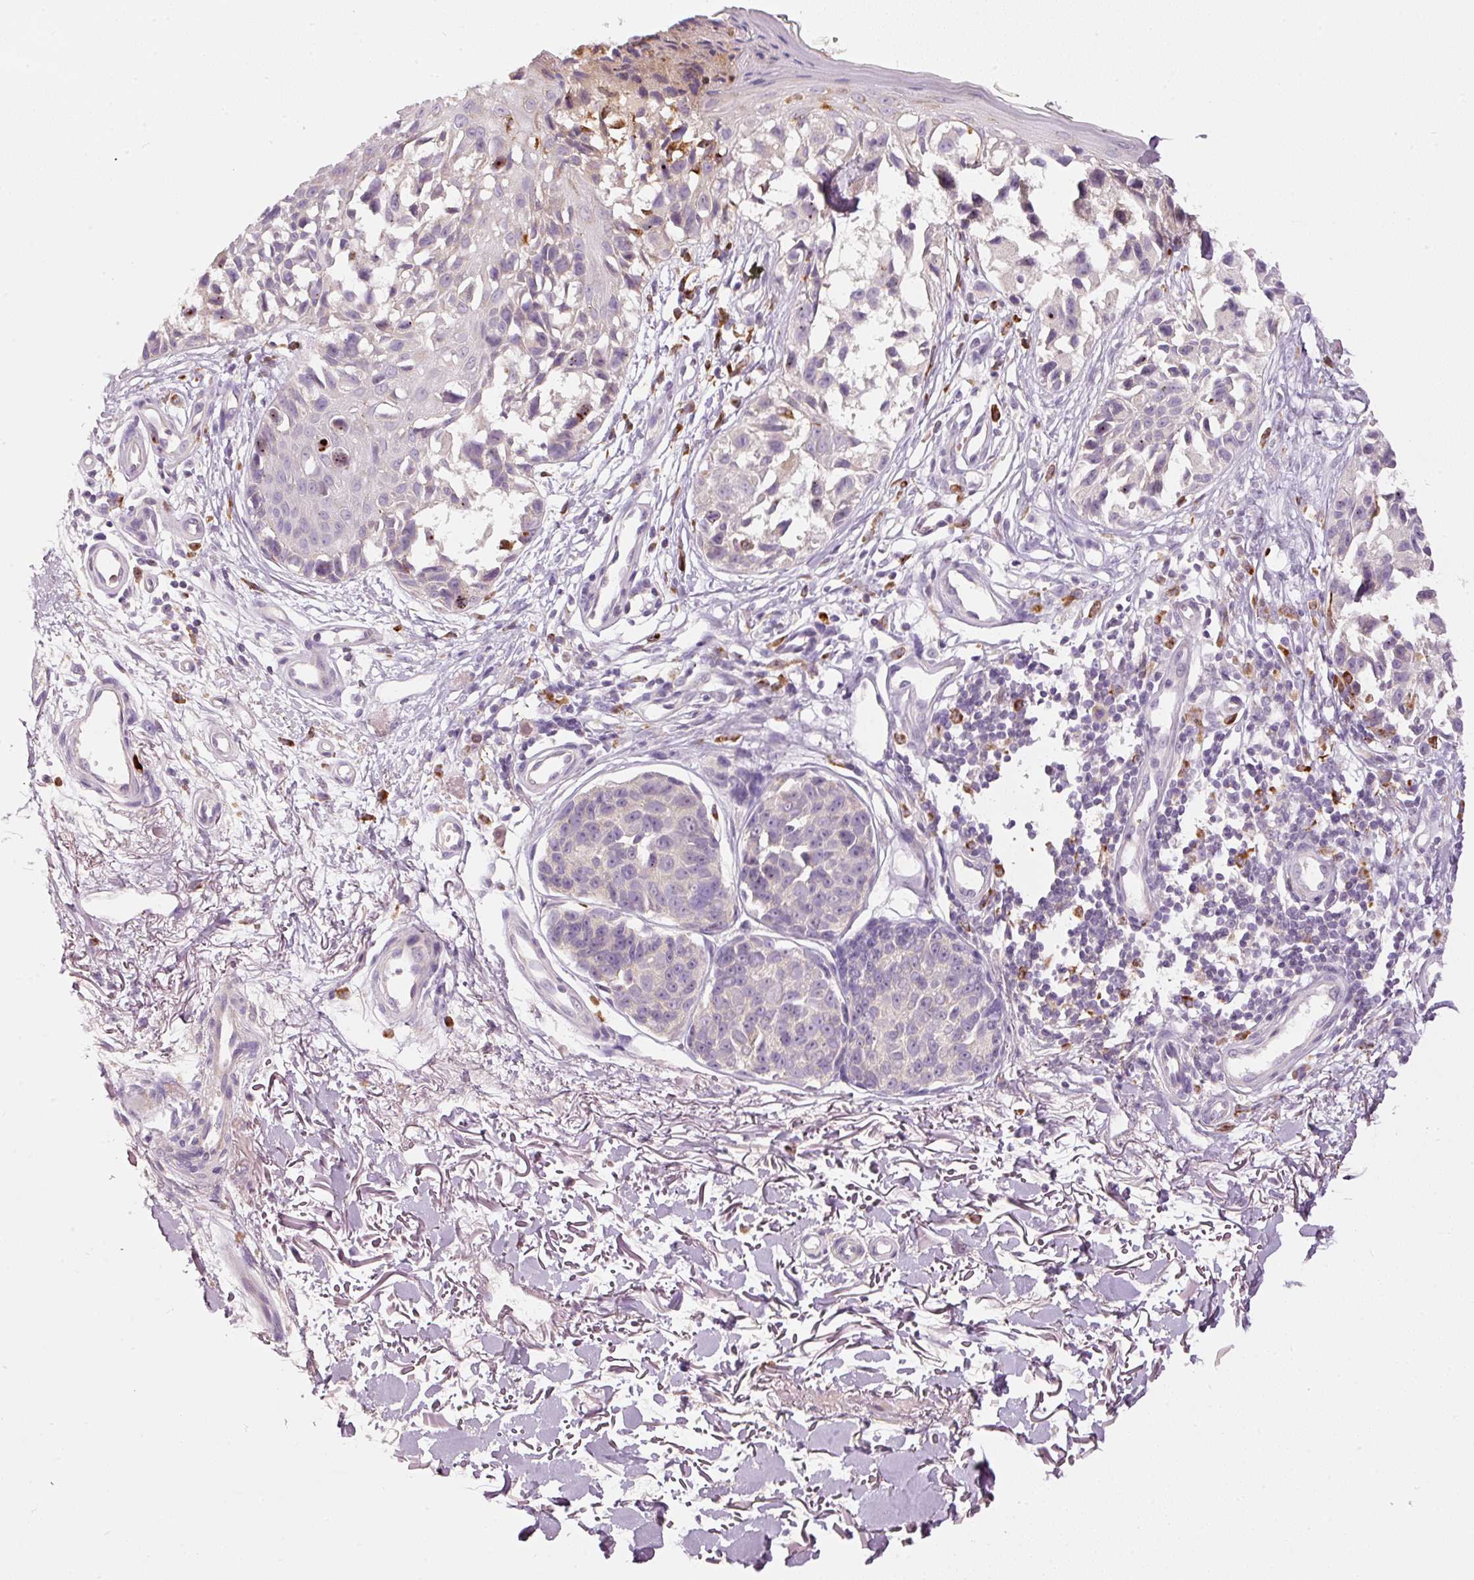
{"staining": {"intensity": "negative", "quantity": "none", "location": "none"}, "tissue": "melanoma", "cell_type": "Tumor cells", "image_type": "cancer", "snomed": [{"axis": "morphology", "description": "Malignant melanoma, NOS"}, {"axis": "topography", "description": "Skin"}], "caption": "An IHC histopathology image of malignant melanoma is shown. There is no staining in tumor cells of malignant melanoma. Nuclei are stained in blue.", "gene": "KLHL21", "patient": {"sex": "male", "age": 73}}